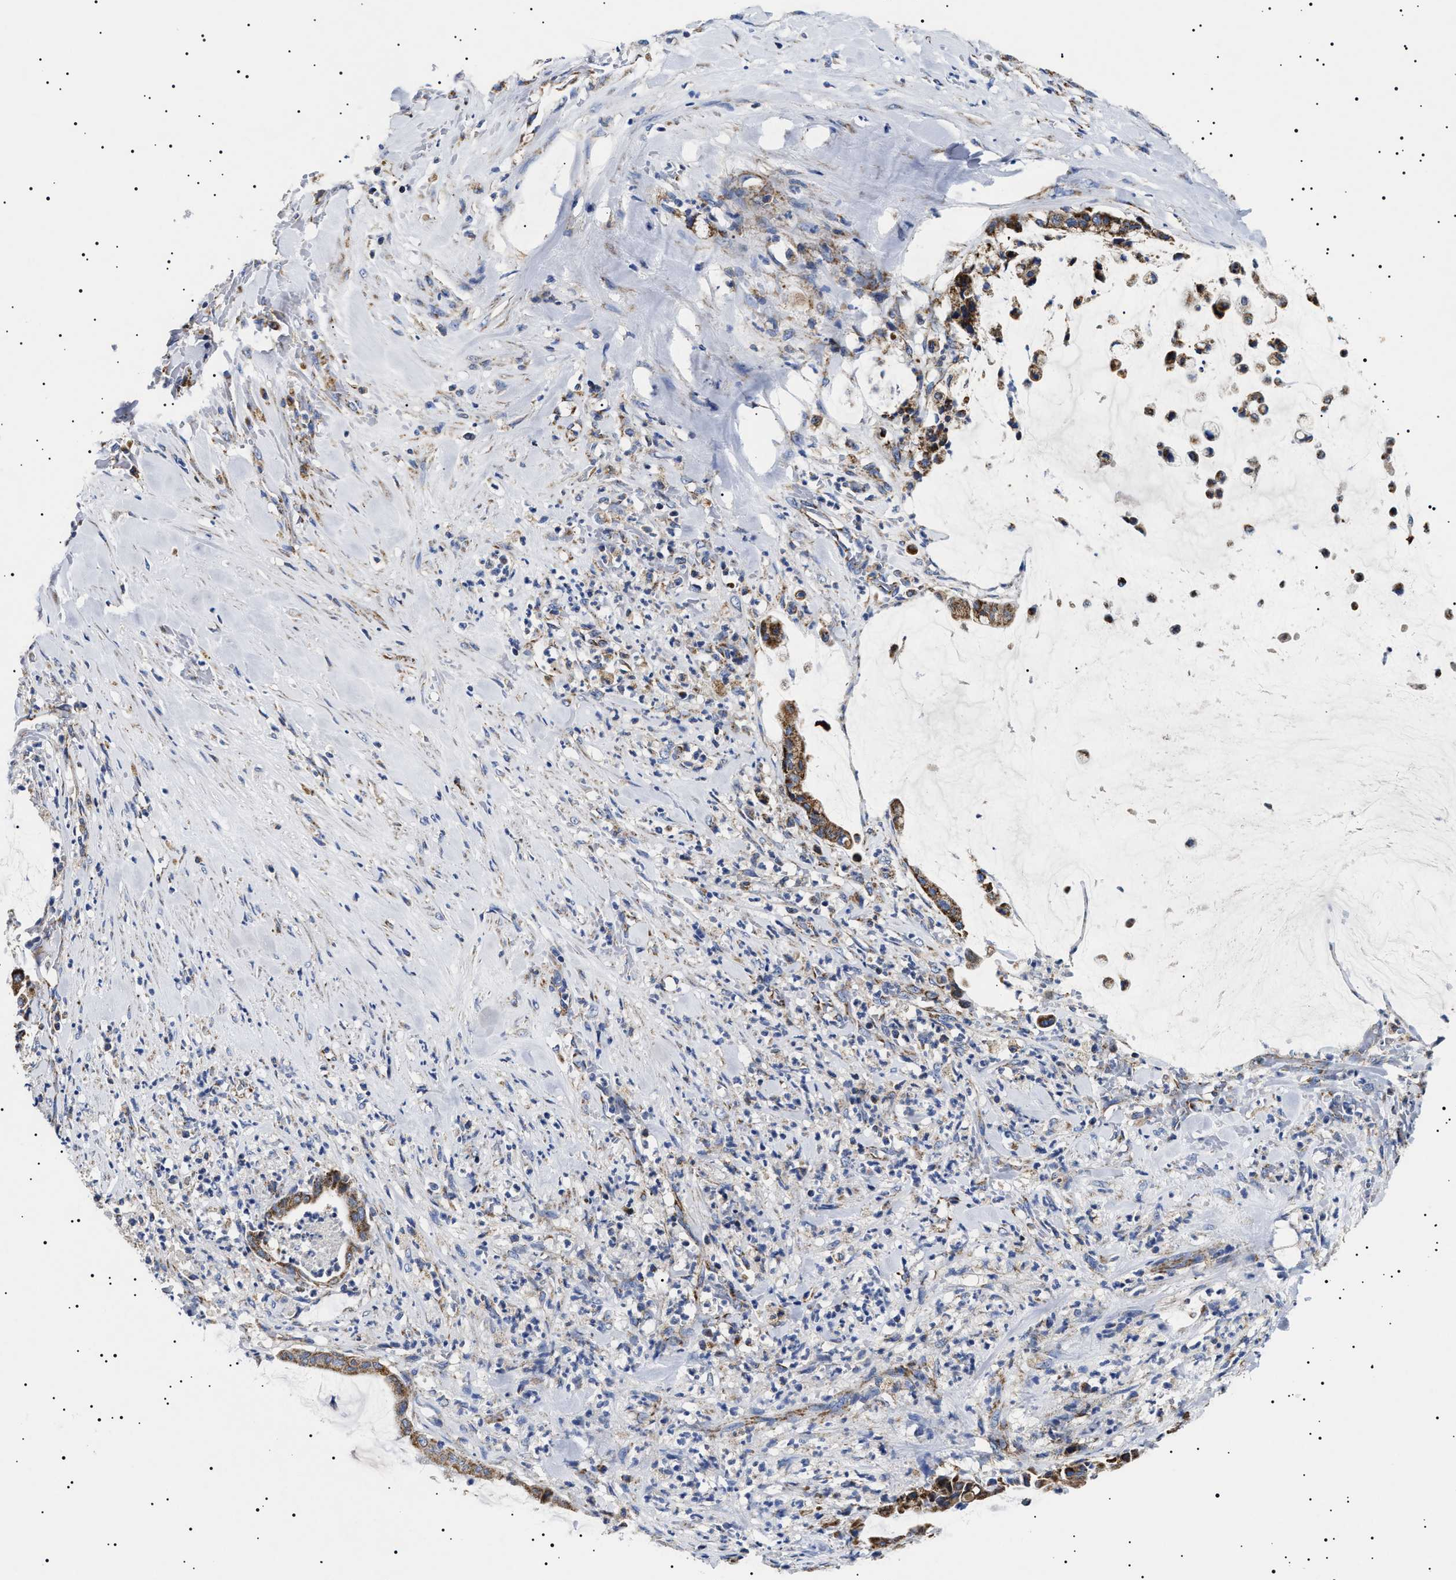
{"staining": {"intensity": "strong", "quantity": ">75%", "location": "cytoplasmic/membranous"}, "tissue": "pancreatic cancer", "cell_type": "Tumor cells", "image_type": "cancer", "snomed": [{"axis": "morphology", "description": "Adenocarcinoma, NOS"}, {"axis": "topography", "description": "Pancreas"}], "caption": "High-power microscopy captured an immunohistochemistry micrograph of pancreatic cancer (adenocarcinoma), revealing strong cytoplasmic/membranous positivity in about >75% of tumor cells.", "gene": "CHRDL2", "patient": {"sex": "male", "age": 41}}